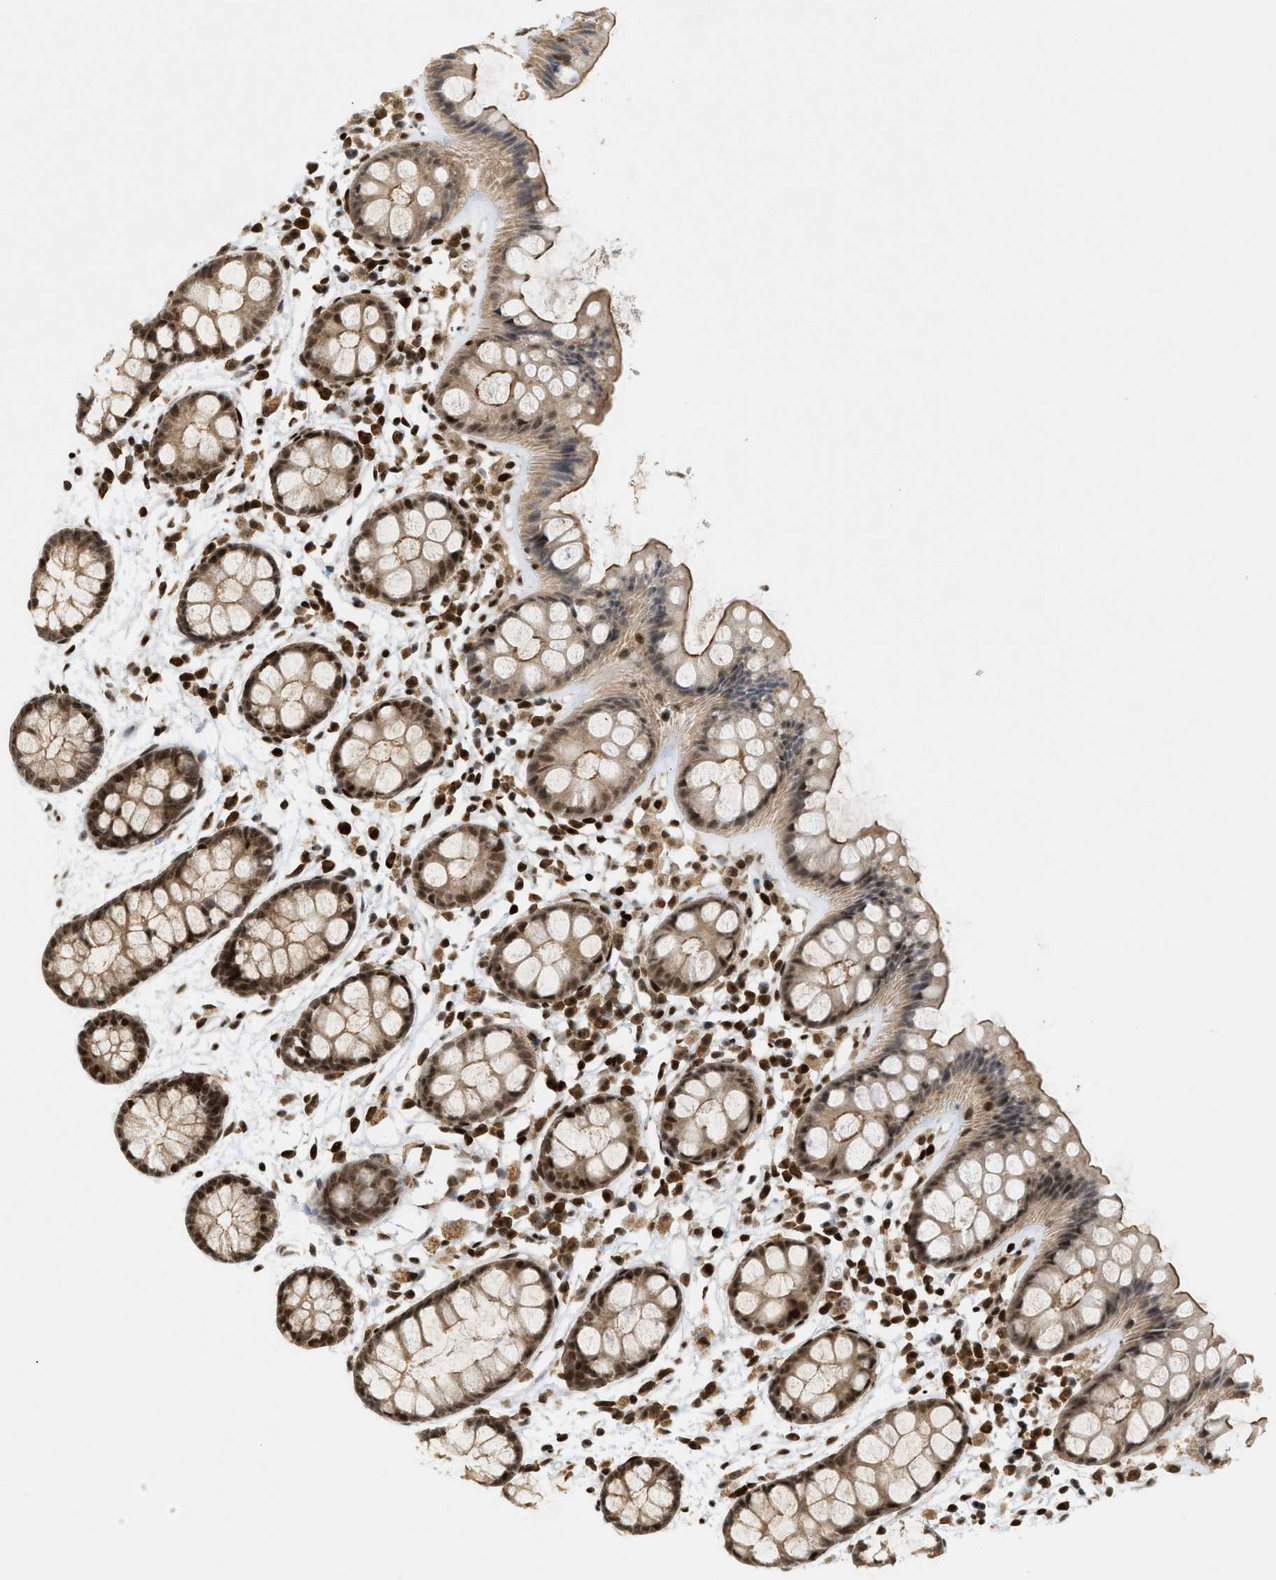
{"staining": {"intensity": "strong", "quantity": ">75%", "location": "cytoplasmic/membranous,nuclear"}, "tissue": "rectum", "cell_type": "Glandular cells", "image_type": "normal", "snomed": [{"axis": "morphology", "description": "Normal tissue, NOS"}, {"axis": "topography", "description": "Rectum"}], "caption": "Protein staining shows strong cytoplasmic/membranous,nuclear expression in approximately >75% of glandular cells in unremarkable rectum.", "gene": "ZNF22", "patient": {"sex": "female", "age": 66}}